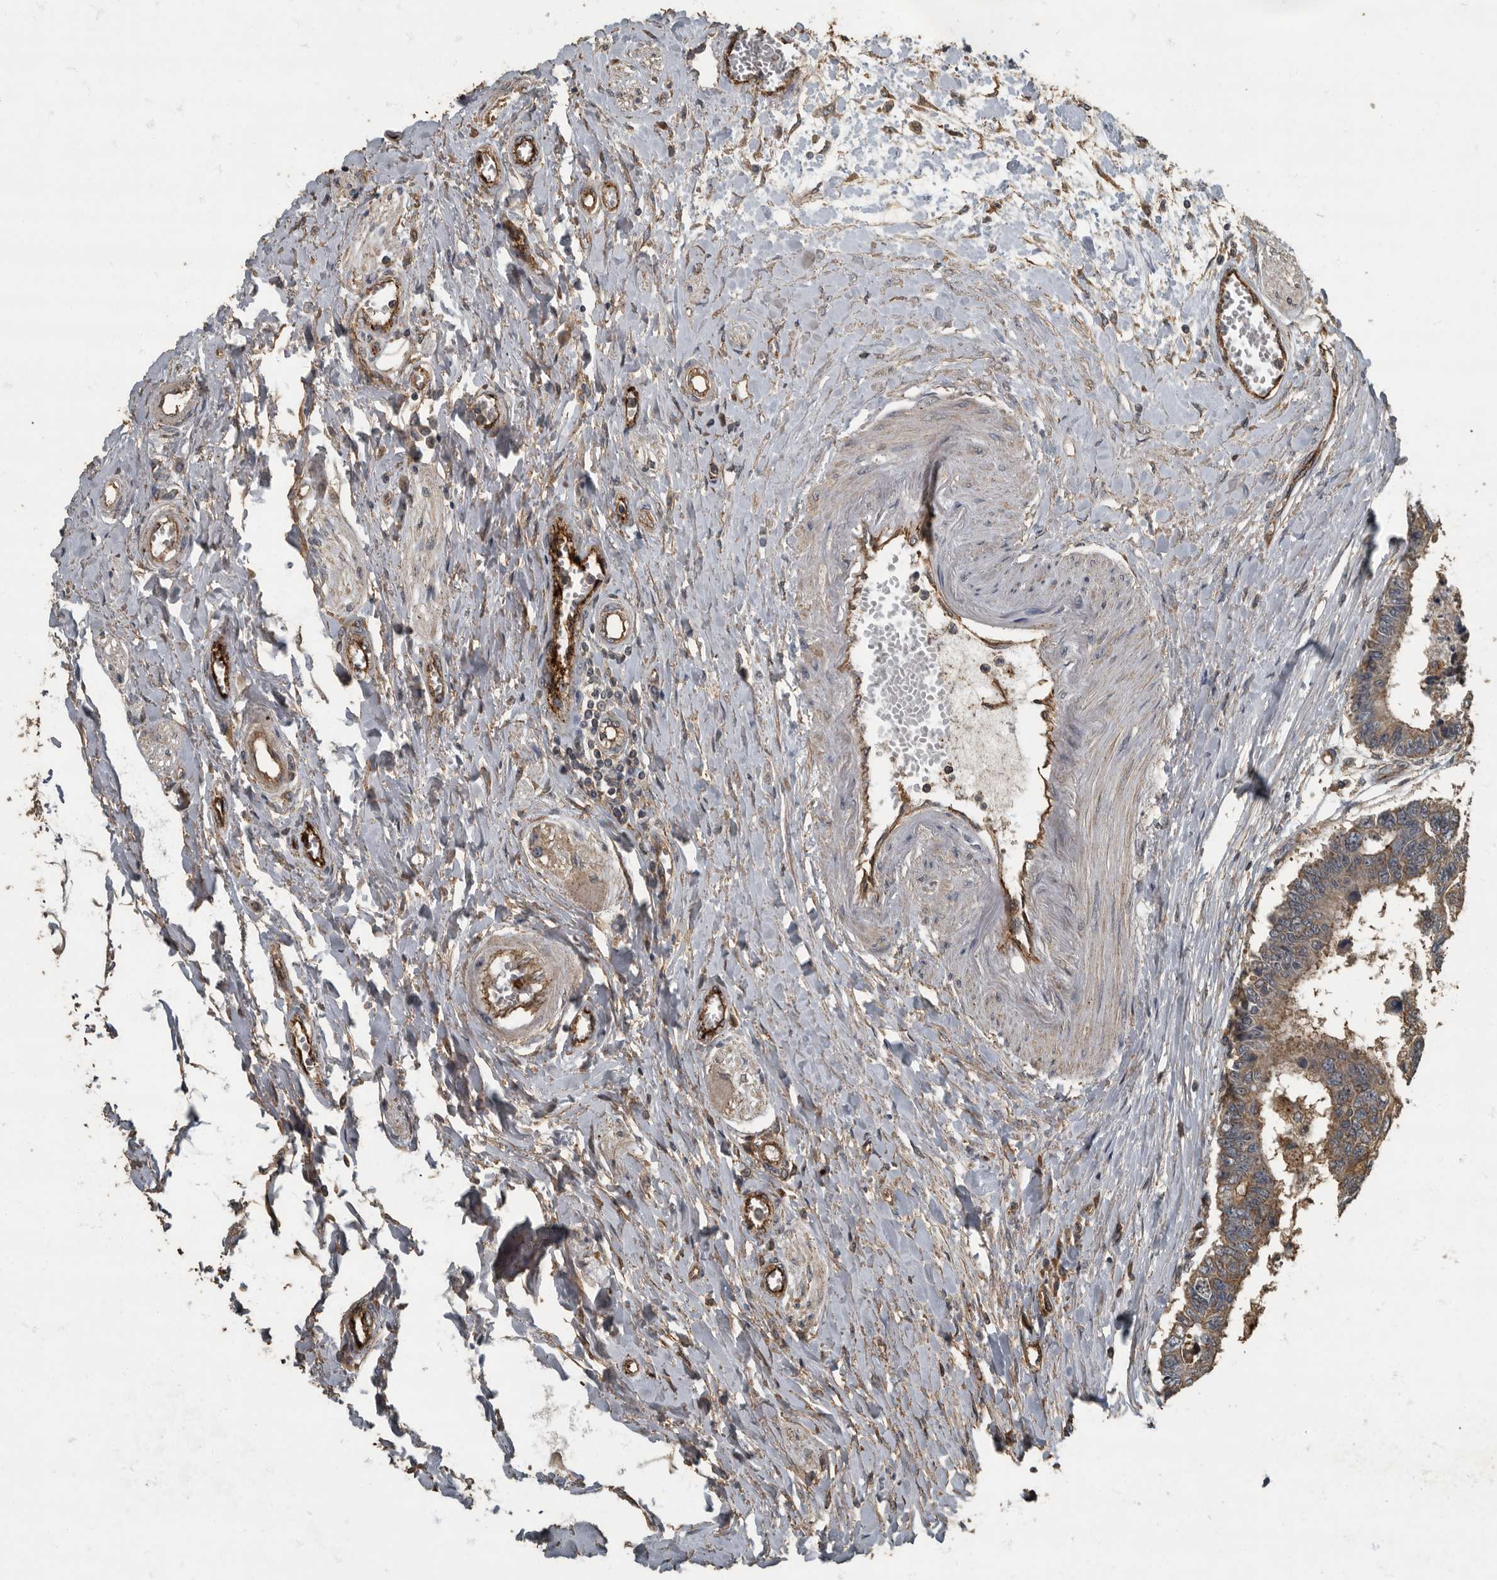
{"staining": {"intensity": "moderate", "quantity": ">75%", "location": "cytoplasmic/membranous"}, "tissue": "colorectal cancer", "cell_type": "Tumor cells", "image_type": "cancer", "snomed": [{"axis": "morphology", "description": "Adenocarcinoma, NOS"}, {"axis": "topography", "description": "Rectum"}], "caption": "Protein analysis of colorectal adenocarcinoma tissue reveals moderate cytoplasmic/membranous positivity in approximately >75% of tumor cells. (Stains: DAB (3,3'-diaminobenzidine) in brown, nuclei in blue, Microscopy: brightfield microscopy at high magnification).", "gene": "IL15RA", "patient": {"sex": "male", "age": 84}}